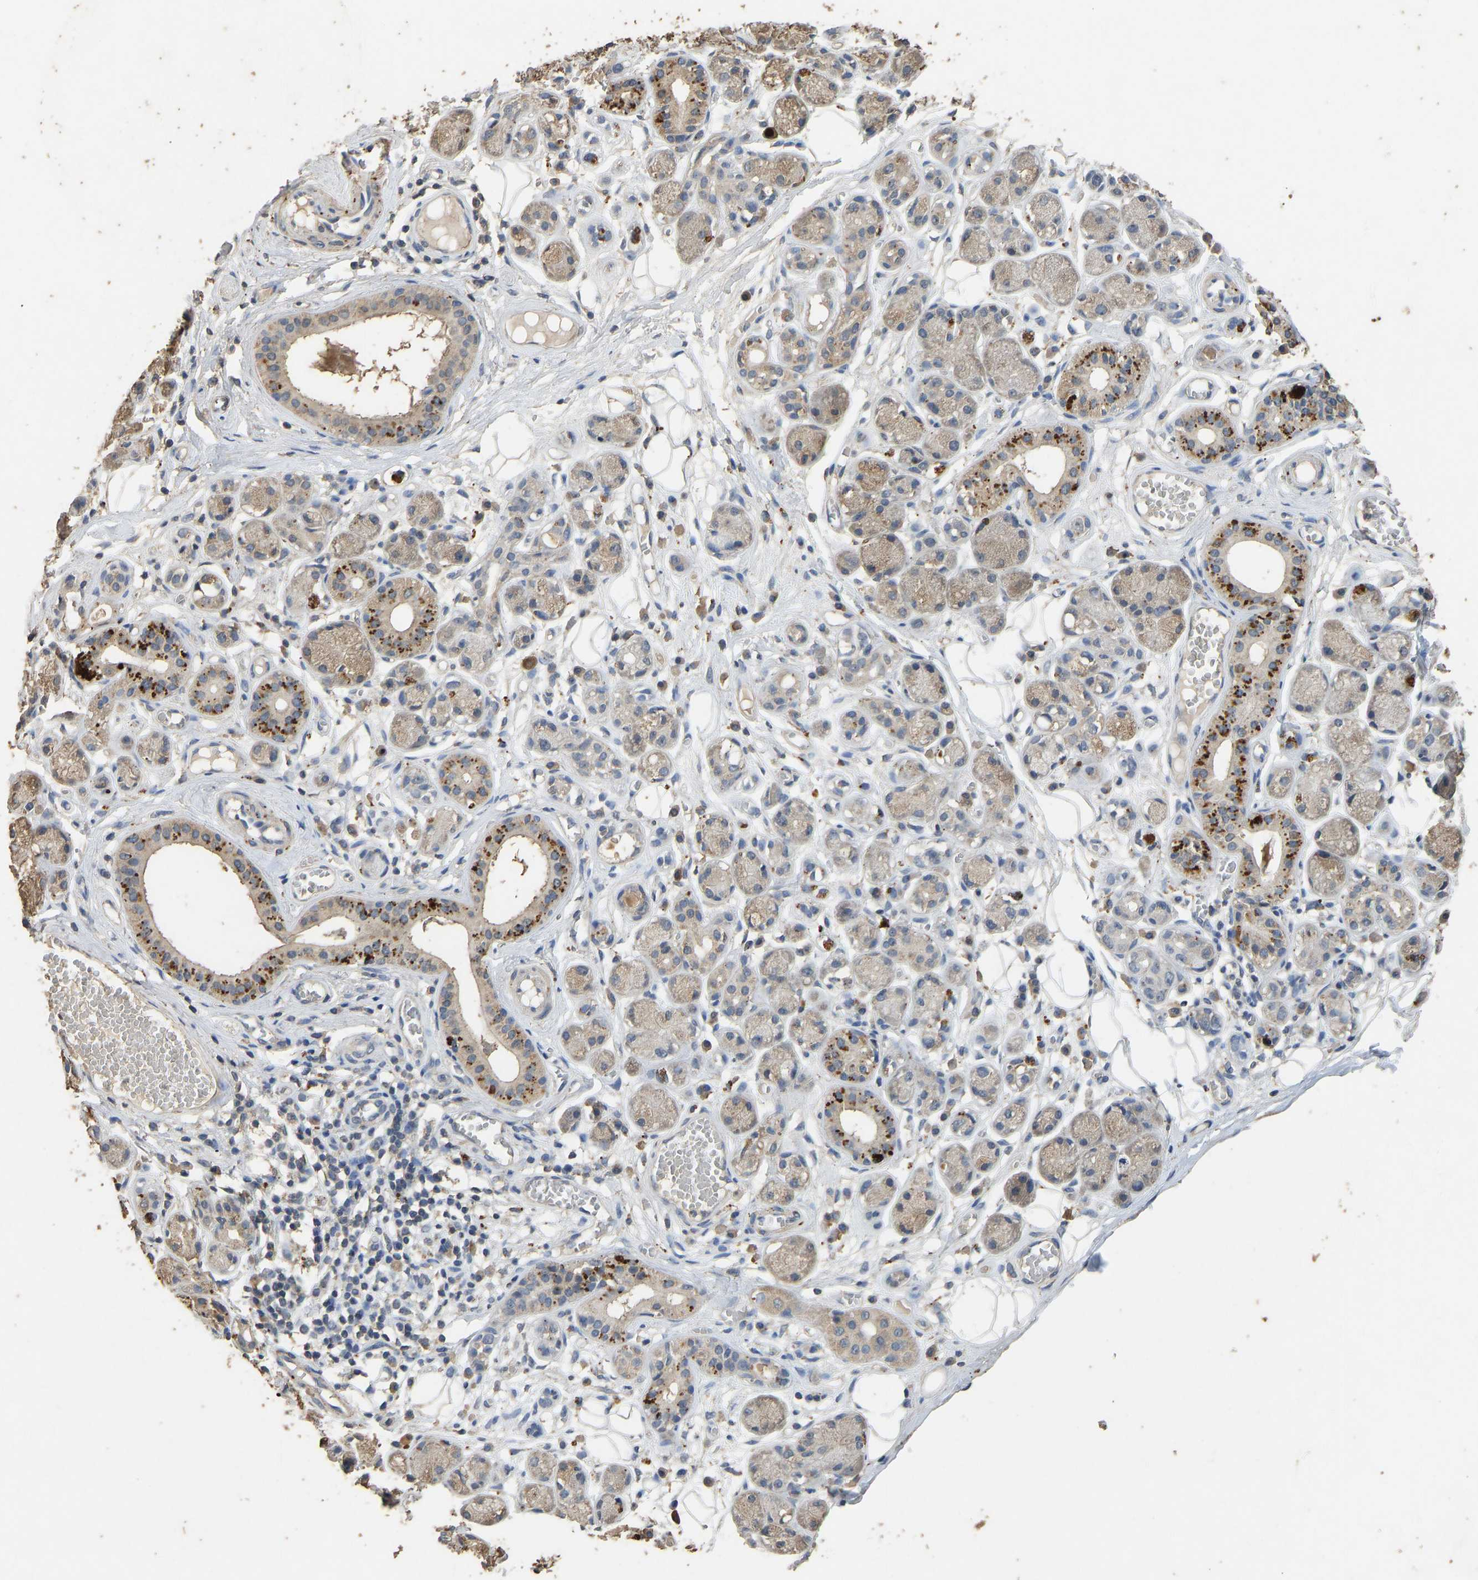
{"staining": {"intensity": "negative", "quantity": "none", "location": "none"}, "tissue": "soft tissue", "cell_type": "Fibroblasts", "image_type": "normal", "snomed": [{"axis": "morphology", "description": "Normal tissue, NOS"}, {"axis": "morphology", "description": "Inflammation, NOS"}, {"axis": "topography", "description": "Salivary gland"}, {"axis": "topography", "description": "Peripheral nerve tissue"}], "caption": "Immunohistochemistry (IHC) photomicrograph of unremarkable soft tissue: human soft tissue stained with DAB (3,3'-diaminobenzidine) displays no significant protein expression in fibroblasts.", "gene": "CIDEC", "patient": {"sex": "female", "age": 75}}